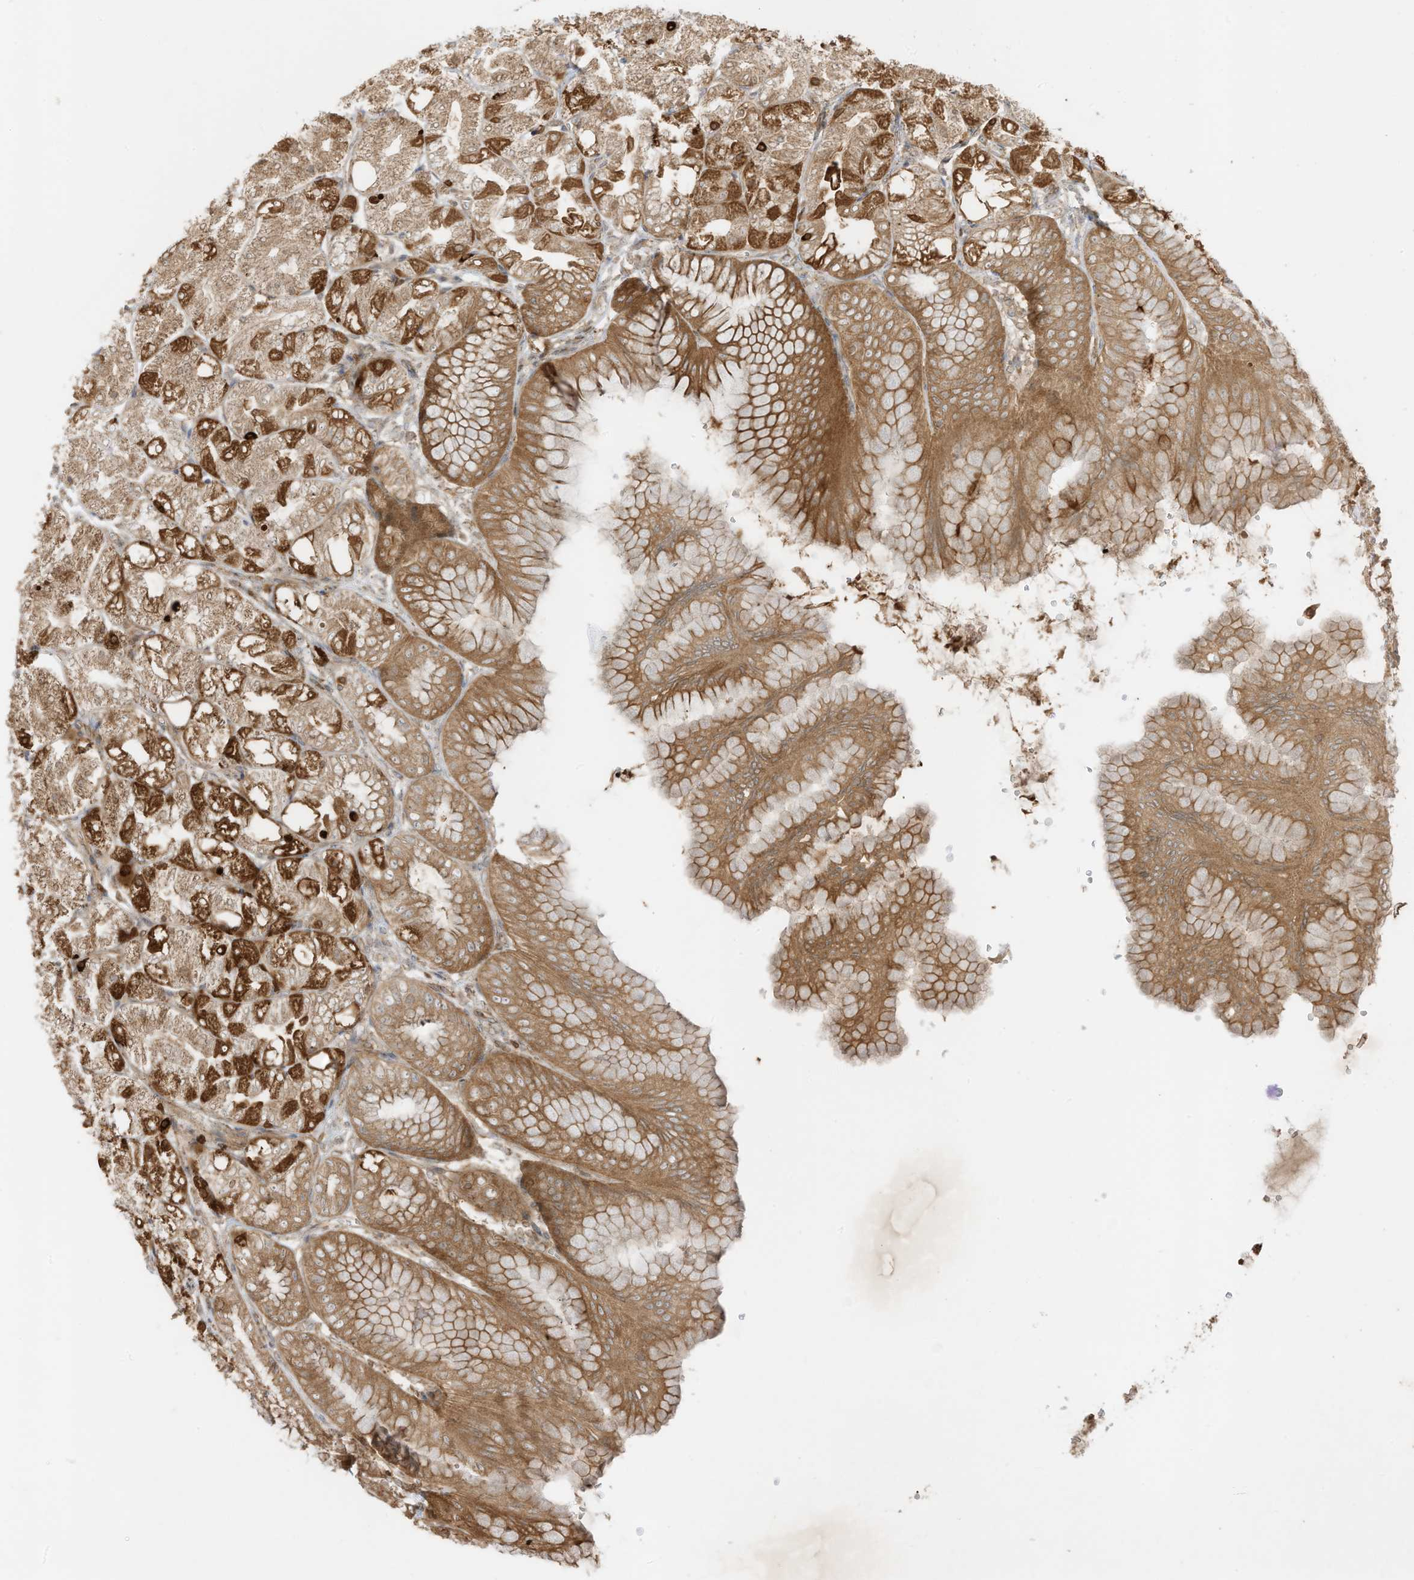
{"staining": {"intensity": "moderate", "quantity": ">75%", "location": "cytoplasmic/membranous"}, "tissue": "stomach", "cell_type": "Glandular cells", "image_type": "normal", "snomed": [{"axis": "morphology", "description": "Normal tissue, NOS"}, {"axis": "topography", "description": "Stomach, lower"}], "caption": "This photomicrograph reveals immunohistochemistry (IHC) staining of normal human stomach, with medium moderate cytoplasmic/membranous staining in about >75% of glandular cells.", "gene": "SLC25A12", "patient": {"sex": "male", "age": 71}}